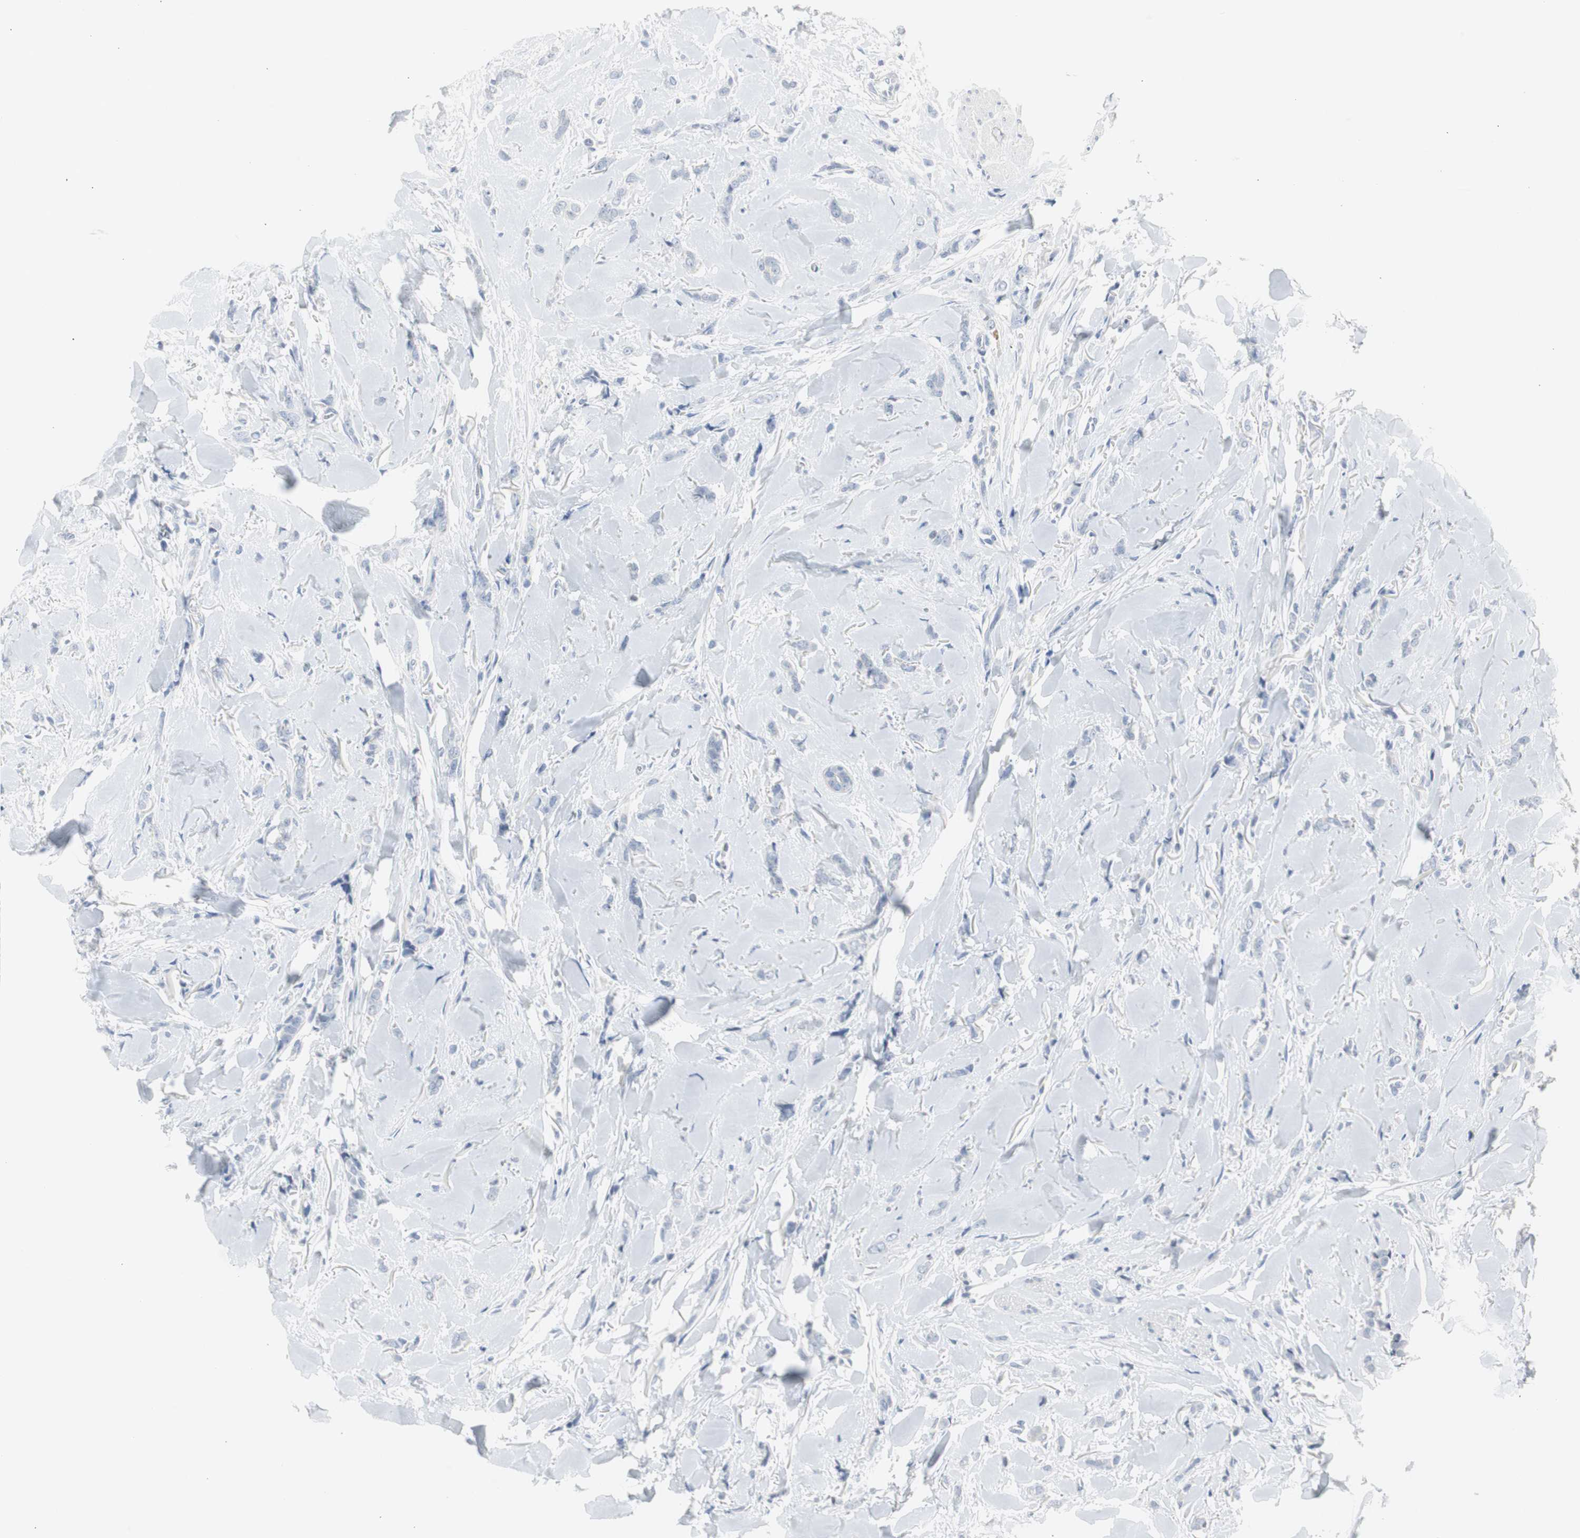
{"staining": {"intensity": "negative", "quantity": "none", "location": "none"}, "tissue": "breast cancer", "cell_type": "Tumor cells", "image_type": "cancer", "snomed": [{"axis": "morphology", "description": "Lobular carcinoma"}, {"axis": "topography", "description": "Skin"}, {"axis": "topography", "description": "Breast"}], "caption": "Tumor cells show no significant protein expression in lobular carcinoma (breast).", "gene": "S100A7", "patient": {"sex": "female", "age": 46}}